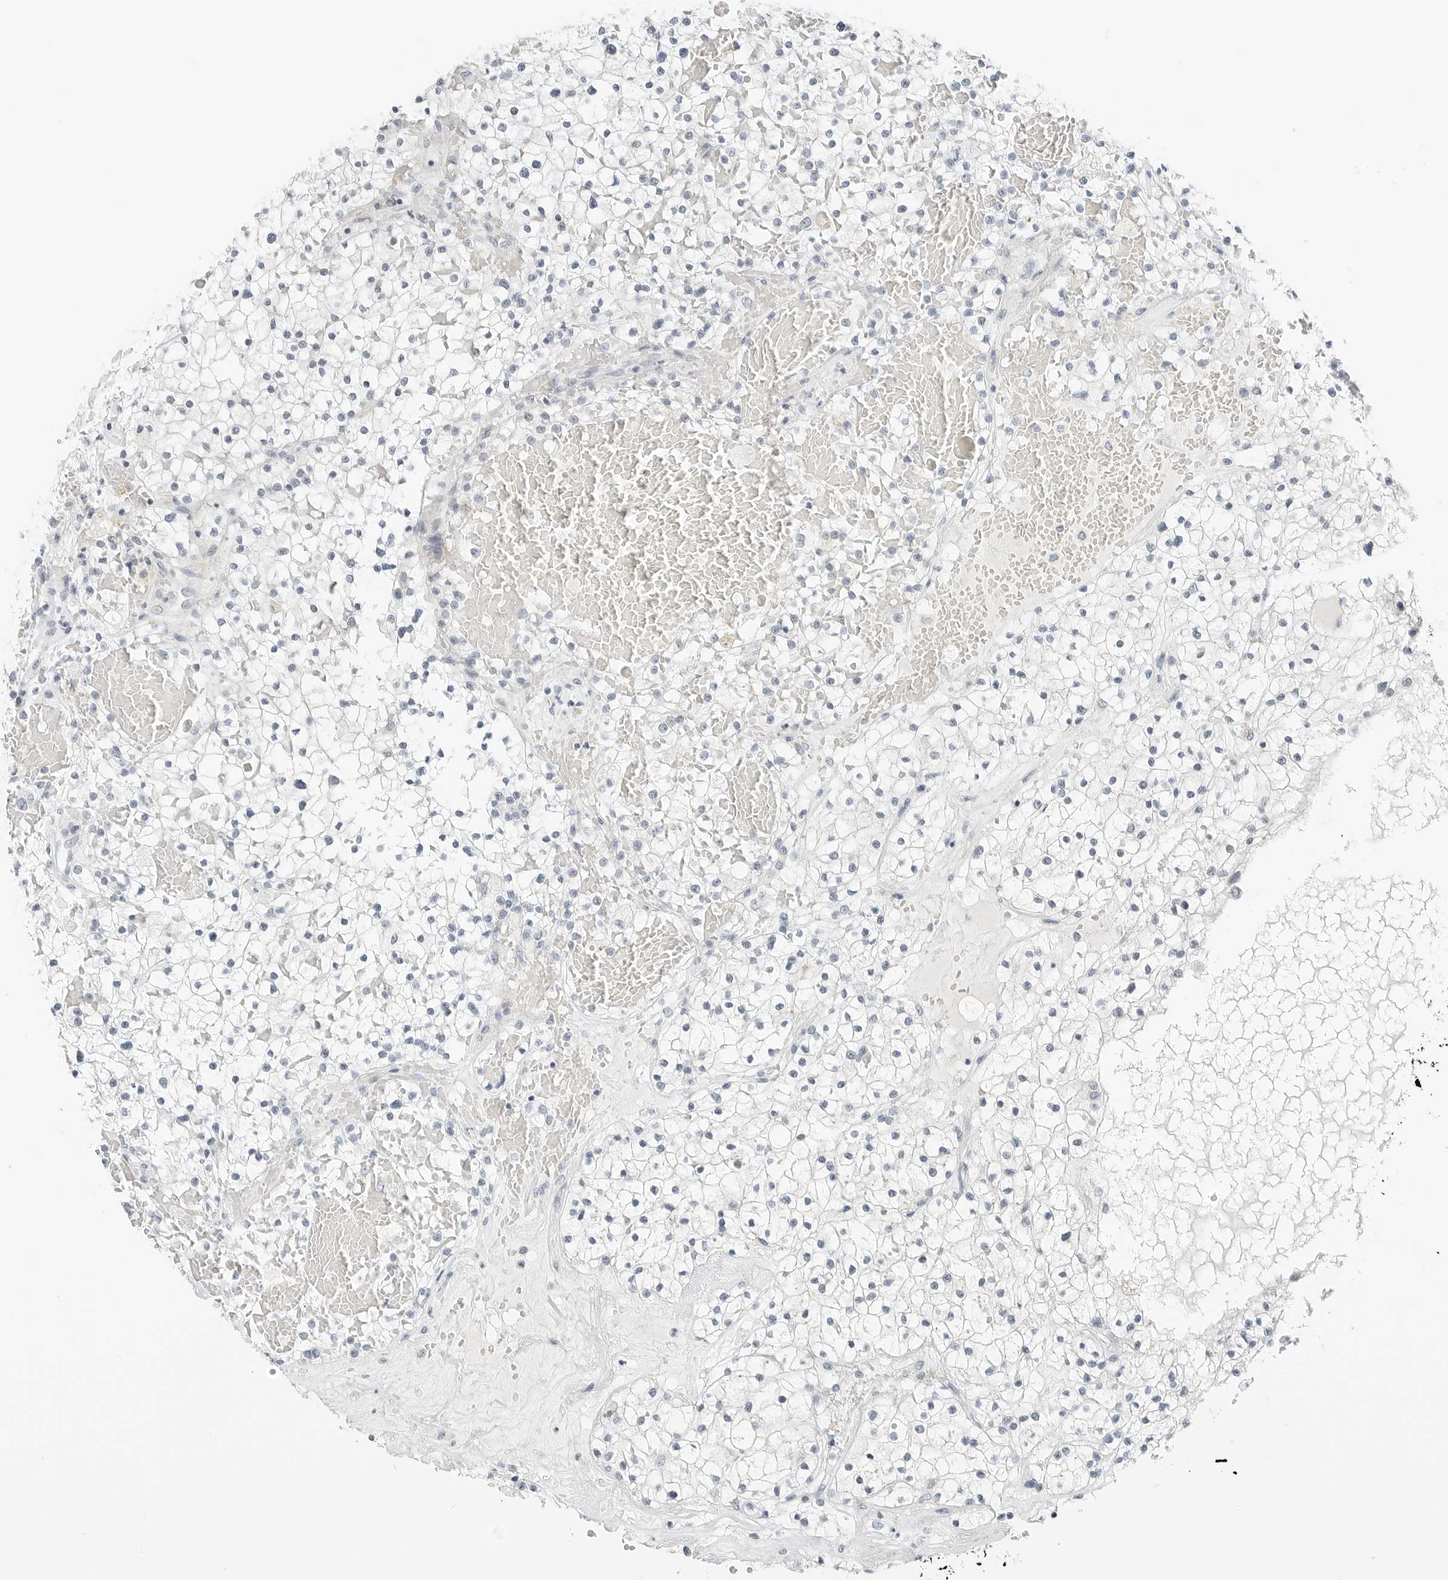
{"staining": {"intensity": "negative", "quantity": "none", "location": "none"}, "tissue": "renal cancer", "cell_type": "Tumor cells", "image_type": "cancer", "snomed": [{"axis": "morphology", "description": "Normal tissue, NOS"}, {"axis": "morphology", "description": "Adenocarcinoma, NOS"}, {"axis": "topography", "description": "Kidney"}], "caption": "High power microscopy micrograph of an immunohistochemistry photomicrograph of renal cancer (adenocarcinoma), revealing no significant expression in tumor cells.", "gene": "CCSAP", "patient": {"sex": "male", "age": 68}}